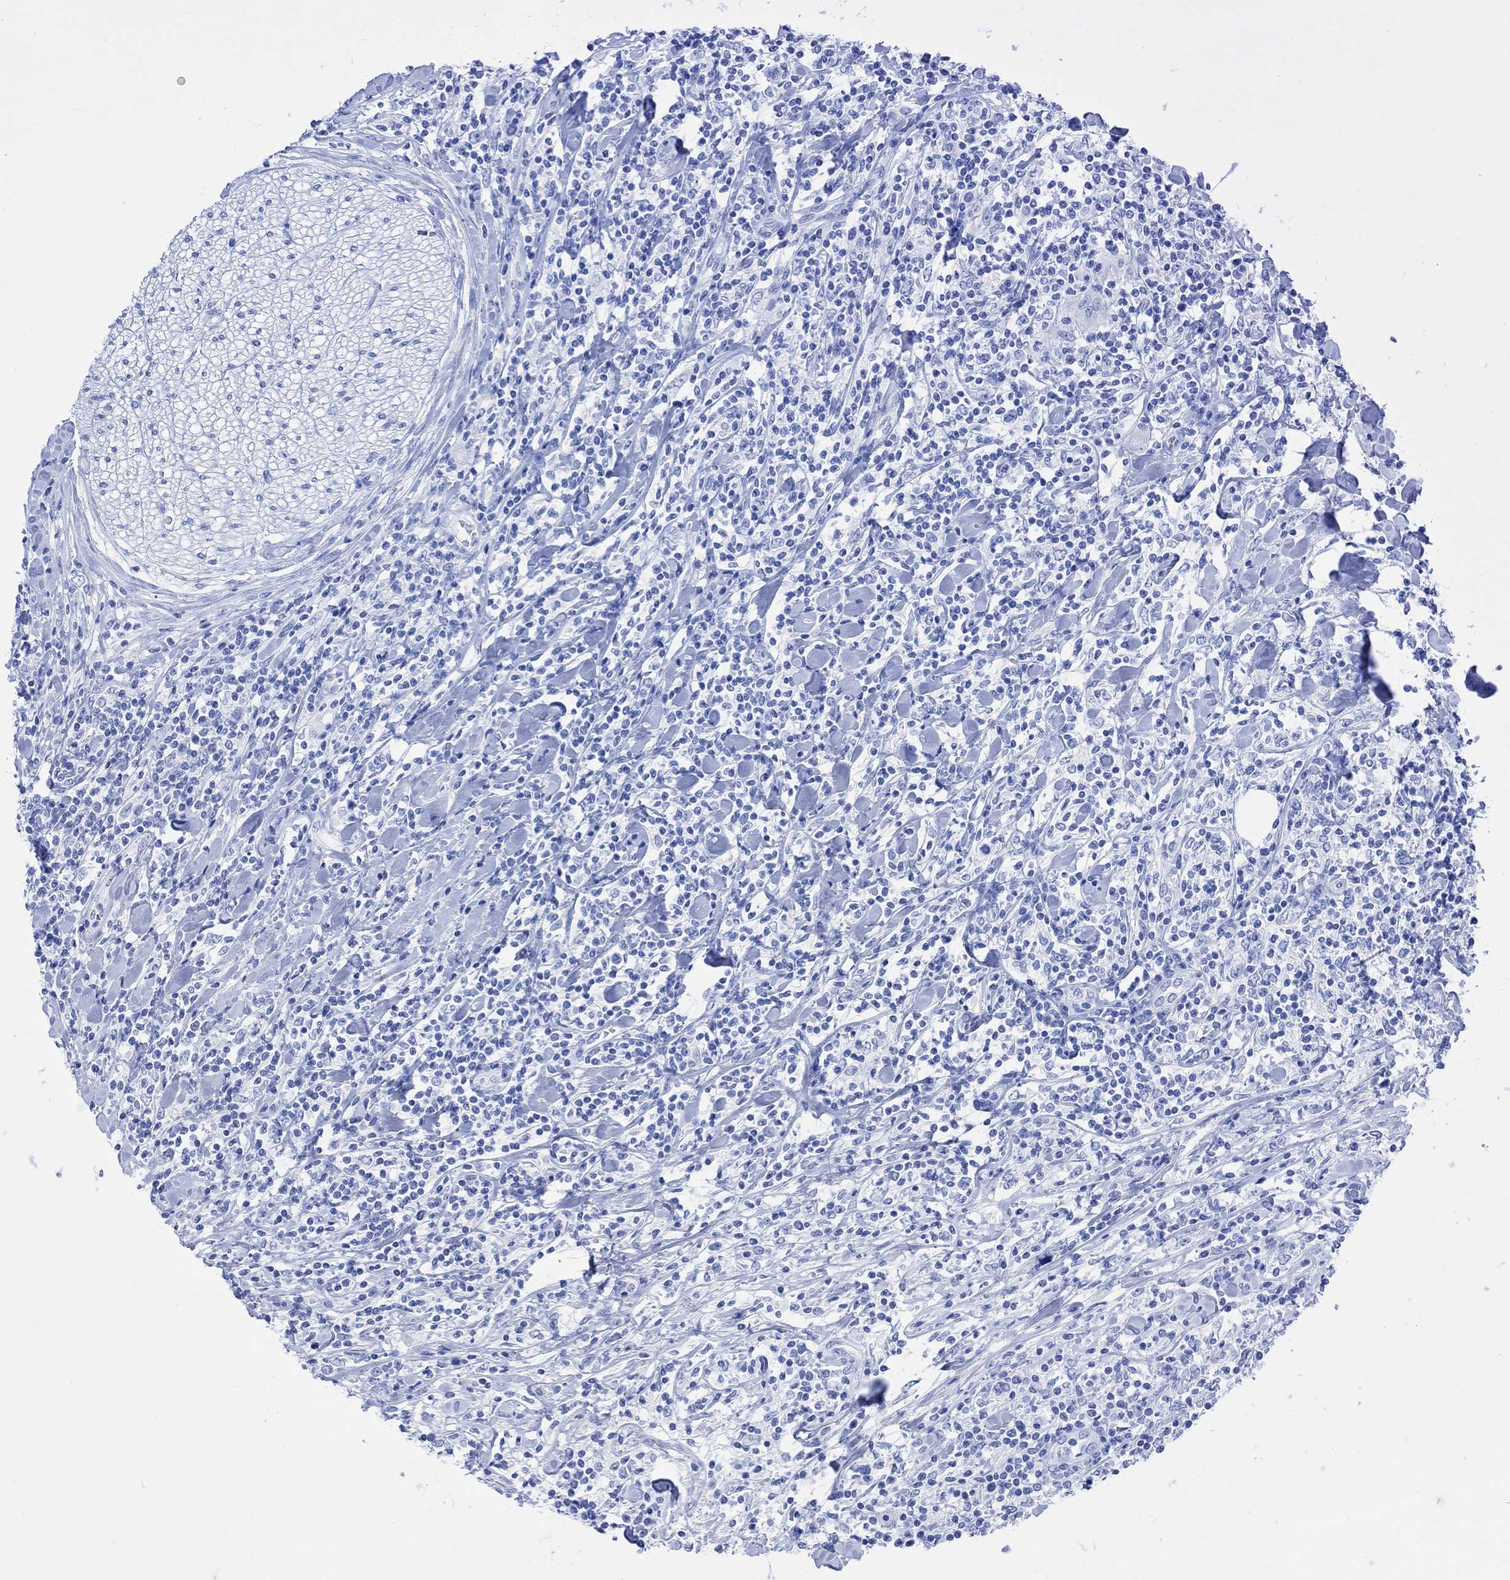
{"staining": {"intensity": "negative", "quantity": "none", "location": "none"}, "tissue": "lymphoma", "cell_type": "Tumor cells", "image_type": "cancer", "snomed": [{"axis": "morphology", "description": "Malignant lymphoma, non-Hodgkin's type, High grade"}, {"axis": "topography", "description": "Lymph node"}], "caption": "A micrograph of human lymphoma is negative for staining in tumor cells.", "gene": "CELF4", "patient": {"sex": "female", "age": 84}}